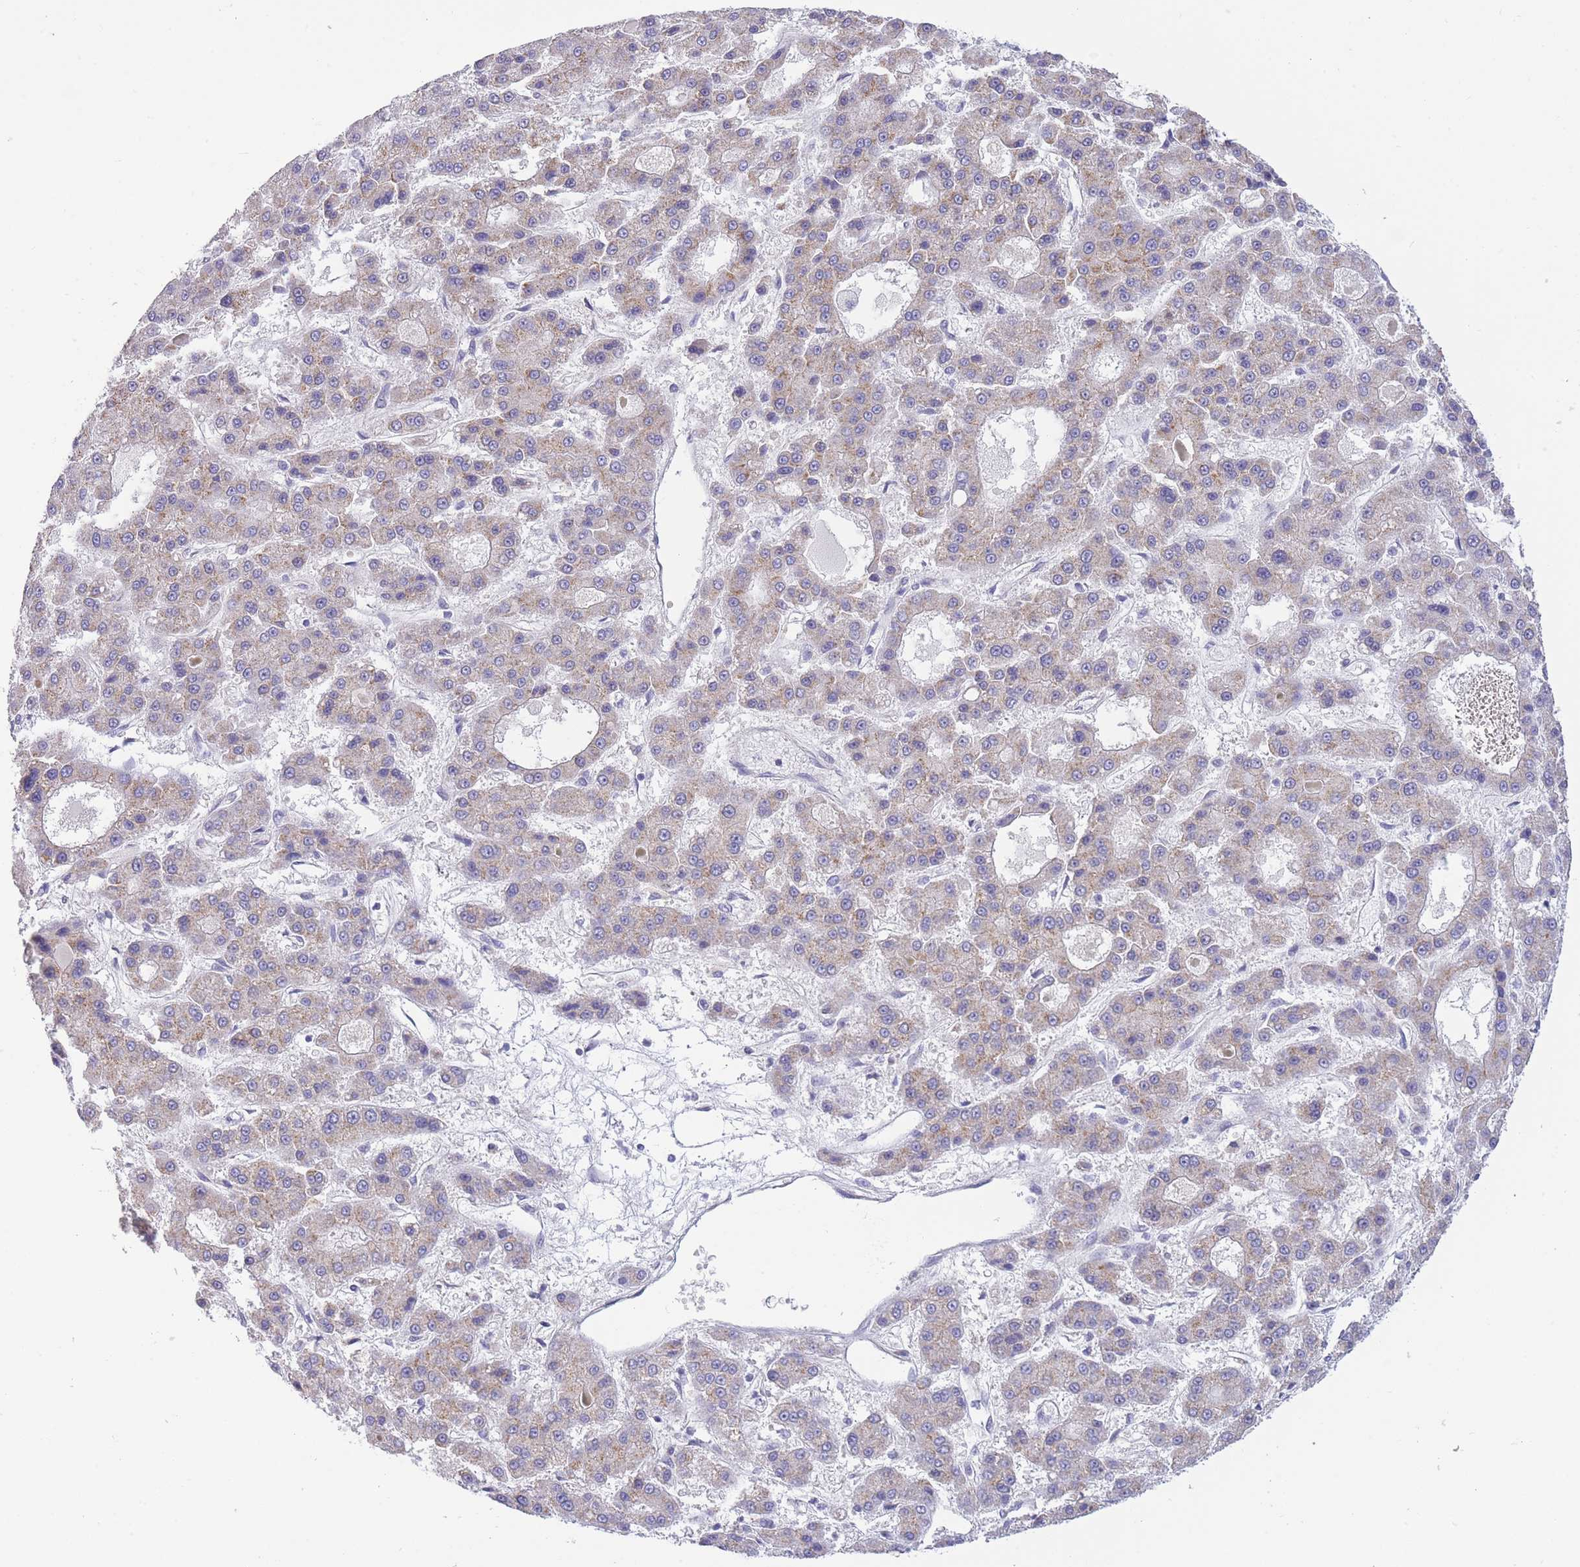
{"staining": {"intensity": "negative", "quantity": "none", "location": "none"}, "tissue": "liver cancer", "cell_type": "Tumor cells", "image_type": "cancer", "snomed": [{"axis": "morphology", "description": "Carcinoma, Hepatocellular, NOS"}, {"axis": "topography", "description": "Liver"}], "caption": "A histopathology image of liver cancer stained for a protein shows no brown staining in tumor cells.", "gene": "COPG2", "patient": {"sex": "male", "age": 70}}